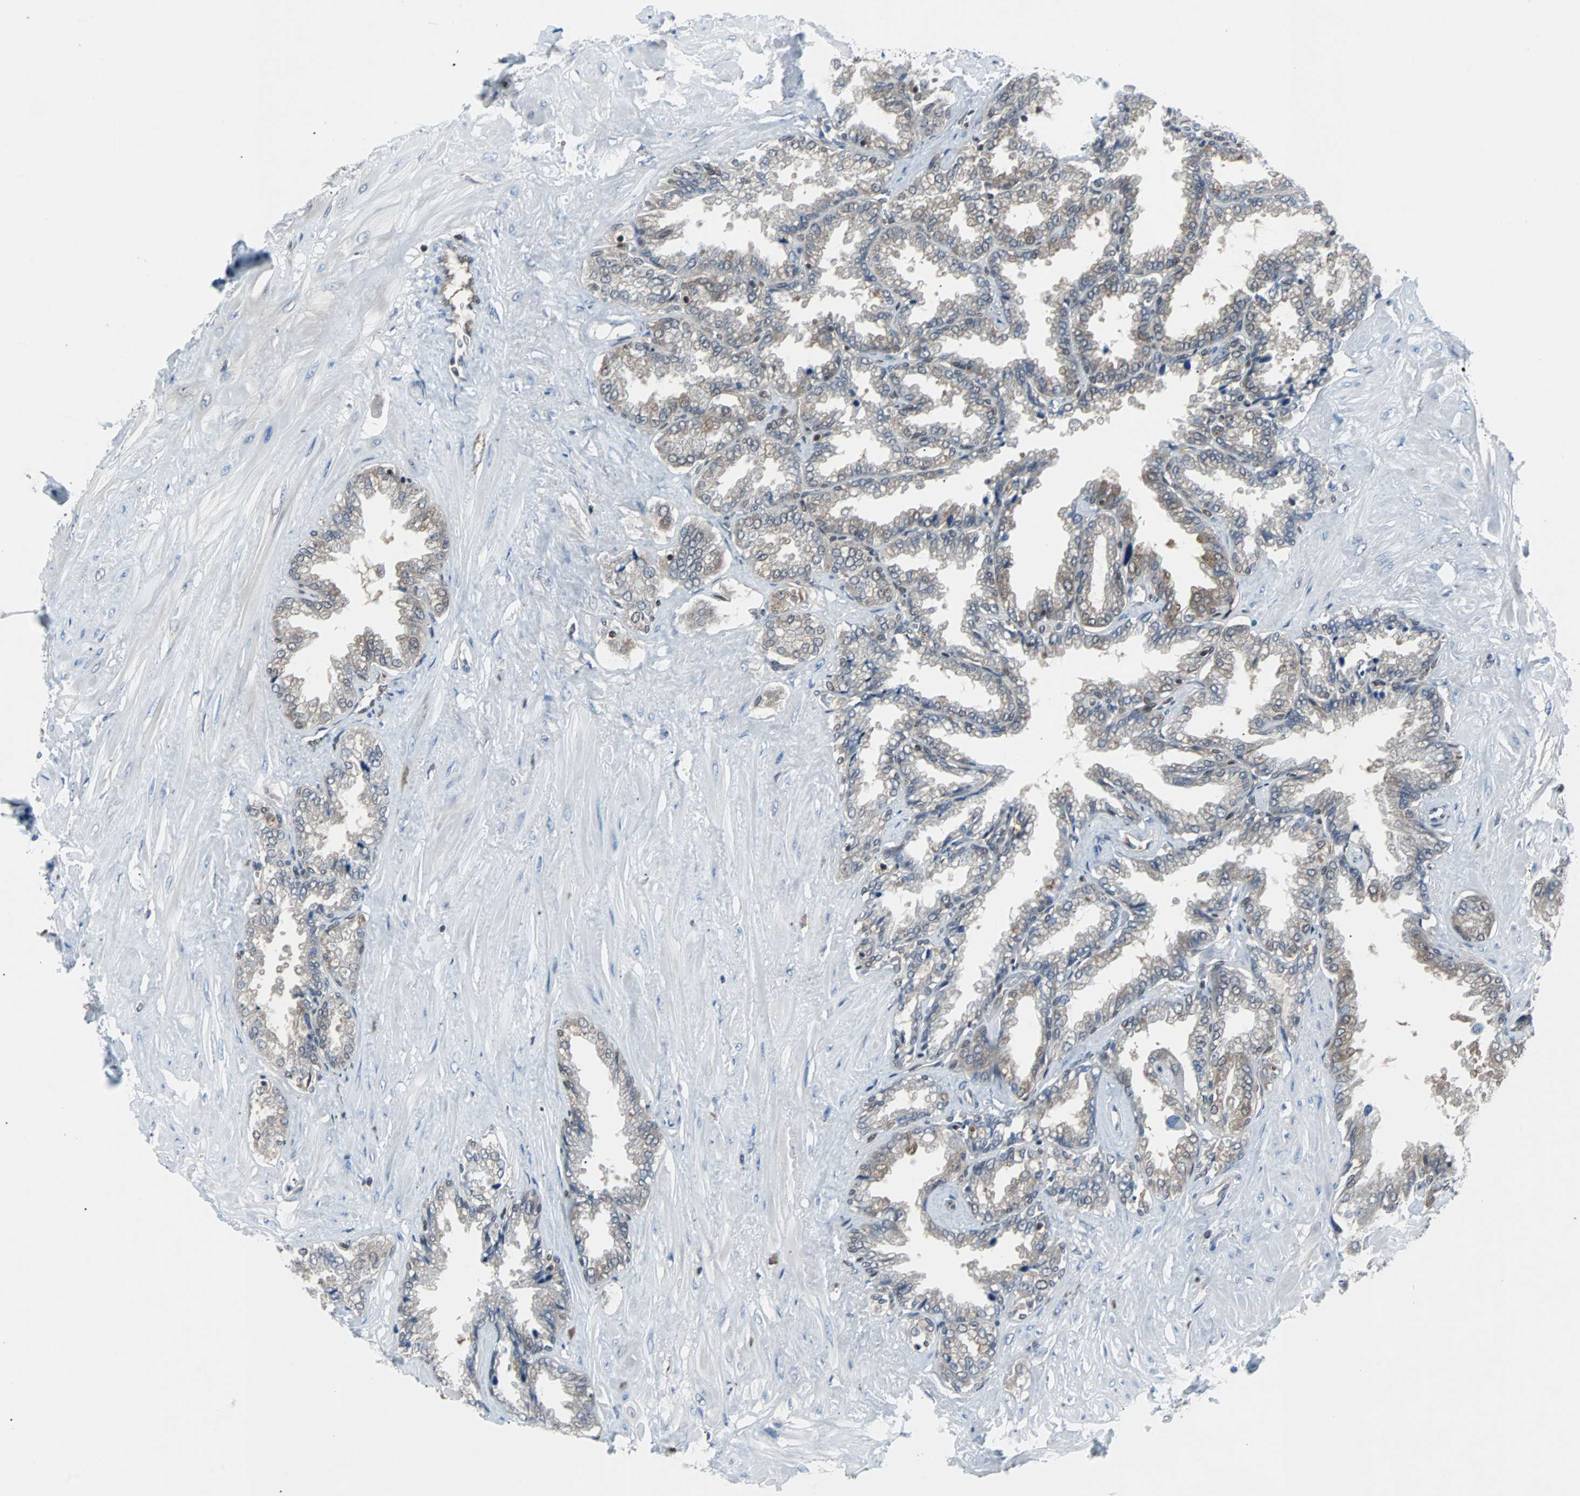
{"staining": {"intensity": "moderate", "quantity": "<25%", "location": "cytoplasmic/membranous,nuclear"}, "tissue": "seminal vesicle", "cell_type": "Glandular cells", "image_type": "normal", "snomed": [{"axis": "morphology", "description": "Normal tissue, NOS"}, {"axis": "topography", "description": "Seminal veicle"}], "caption": "Seminal vesicle stained with DAB (3,3'-diaminobenzidine) IHC shows low levels of moderate cytoplasmic/membranous,nuclear expression in about <25% of glandular cells. (IHC, brightfield microscopy, high magnification).", "gene": "MAP2K6", "patient": {"sex": "male", "age": 46}}